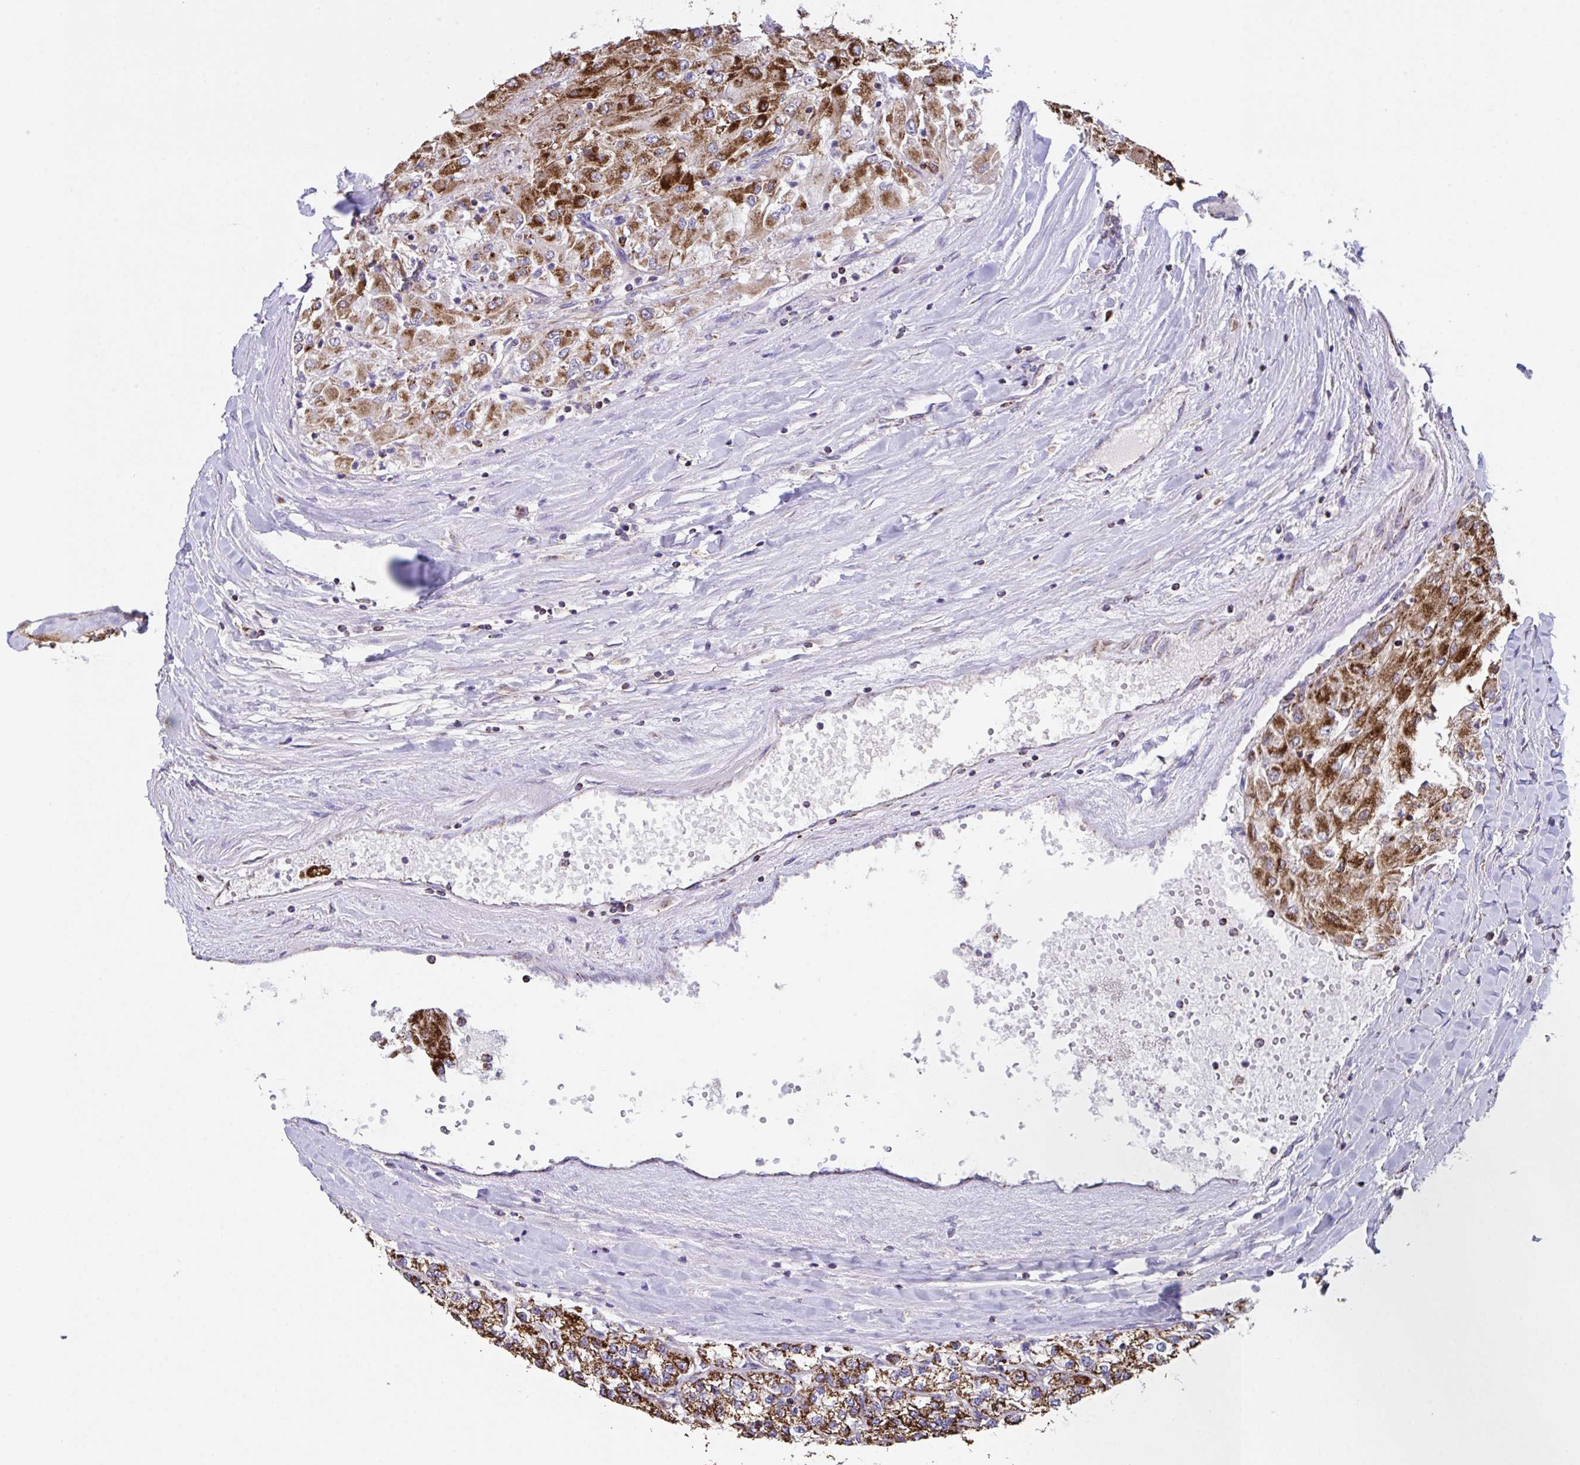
{"staining": {"intensity": "strong", "quantity": ">75%", "location": "cytoplasmic/membranous"}, "tissue": "renal cancer", "cell_type": "Tumor cells", "image_type": "cancer", "snomed": [{"axis": "morphology", "description": "Adenocarcinoma, NOS"}, {"axis": "topography", "description": "Kidney"}], "caption": "Brown immunohistochemical staining in human renal cancer (adenocarcinoma) reveals strong cytoplasmic/membranous staining in approximately >75% of tumor cells.", "gene": "PCMTD2", "patient": {"sex": "male", "age": 80}}